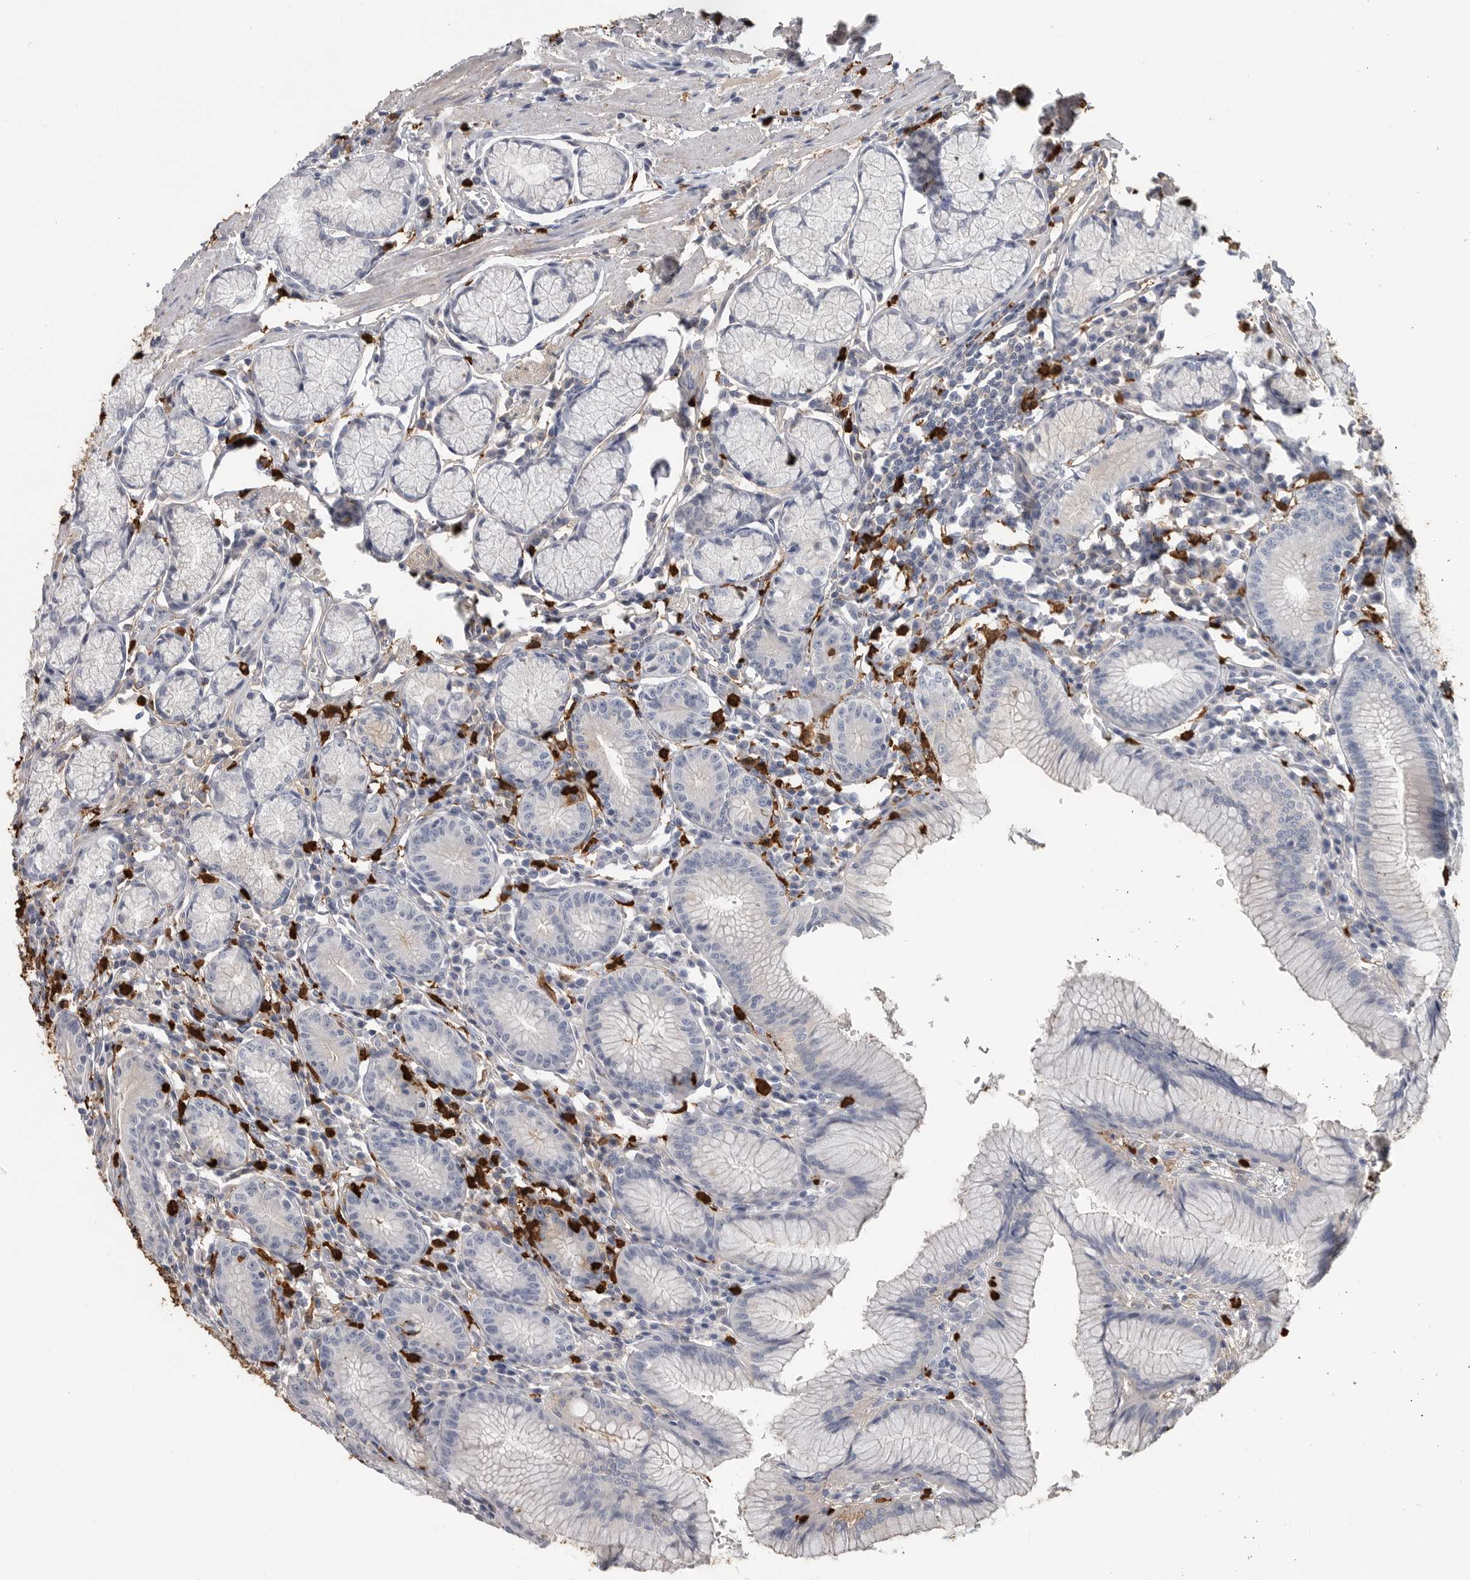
{"staining": {"intensity": "moderate", "quantity": "<25%", "location": "cytoplasmic/membranous"}, "tissue": "stomach", "cell_type": "Glandular cells", "image_type": "normal", "snomed": [{"axis": "morphology", "description": "Normal tissue, NOS"}, {"axis": "topography", "description": "Stomach"}], "caption": "This micrograph reveals IHC staining of normal human stomach, with low moderate cytoplasmic/membranous positivity in about <25% of glandular cells.", "gene": "CYB561D1", "patient": {"sex": "male", "age": 55}}